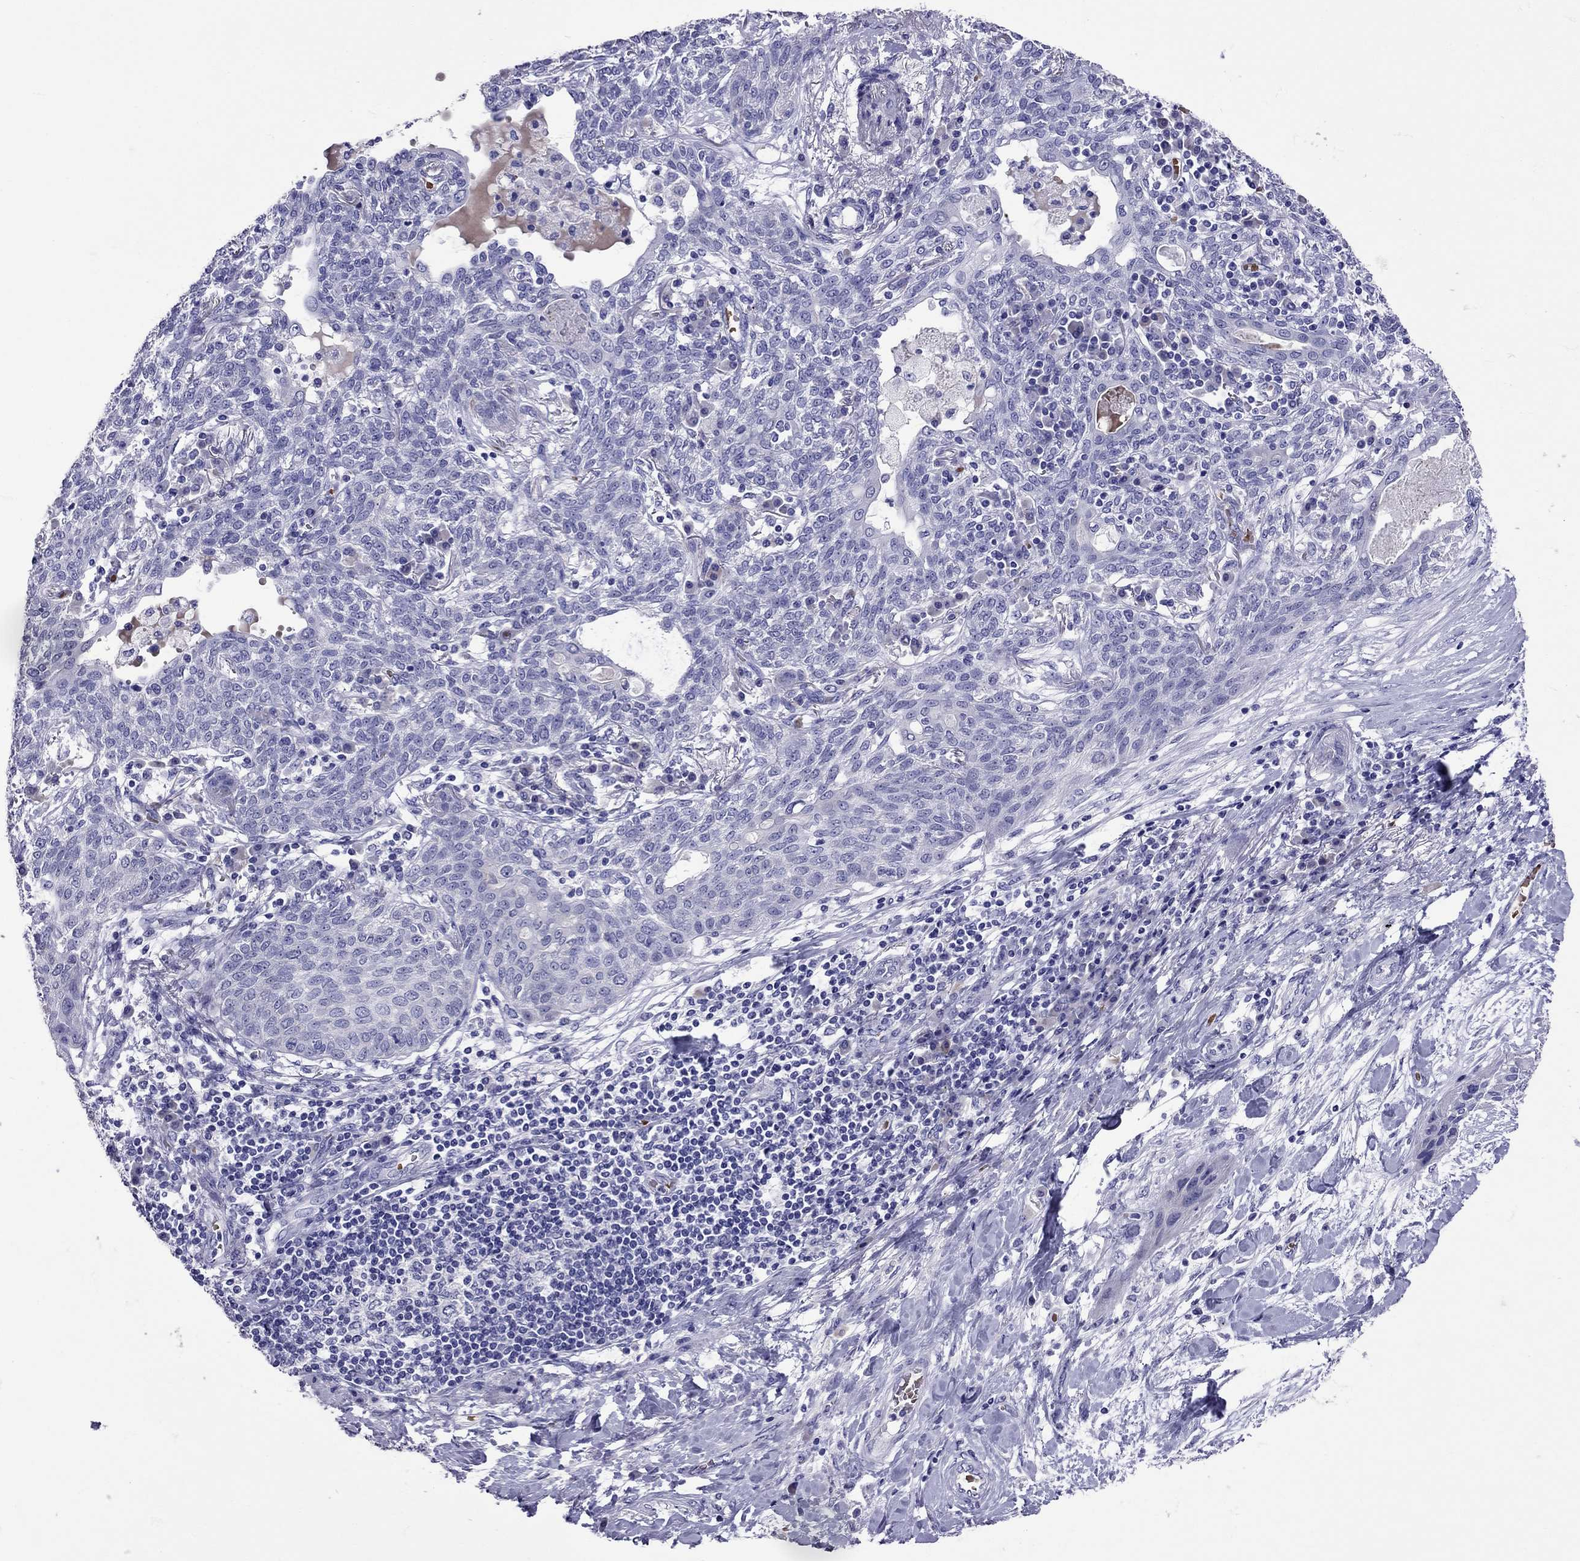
{"staining": {"intensity": "negative", "quantity": "none", "location": "none"}, "tissue": "lung cancer", "cell_type": "Tumor cells", "image_type": "cancer", "snomed": [{"axis": "morphology", "description": "Squamous cell carcinoma, NOS"}, {"axis": "topography", "description": "Lung"}], "caption": "Tumor cells show no significant protein positivity in lung cancer (squamous cell carcinoma).", "gene": "TBR1", "patient": {"sex": "female", "age": 70}}